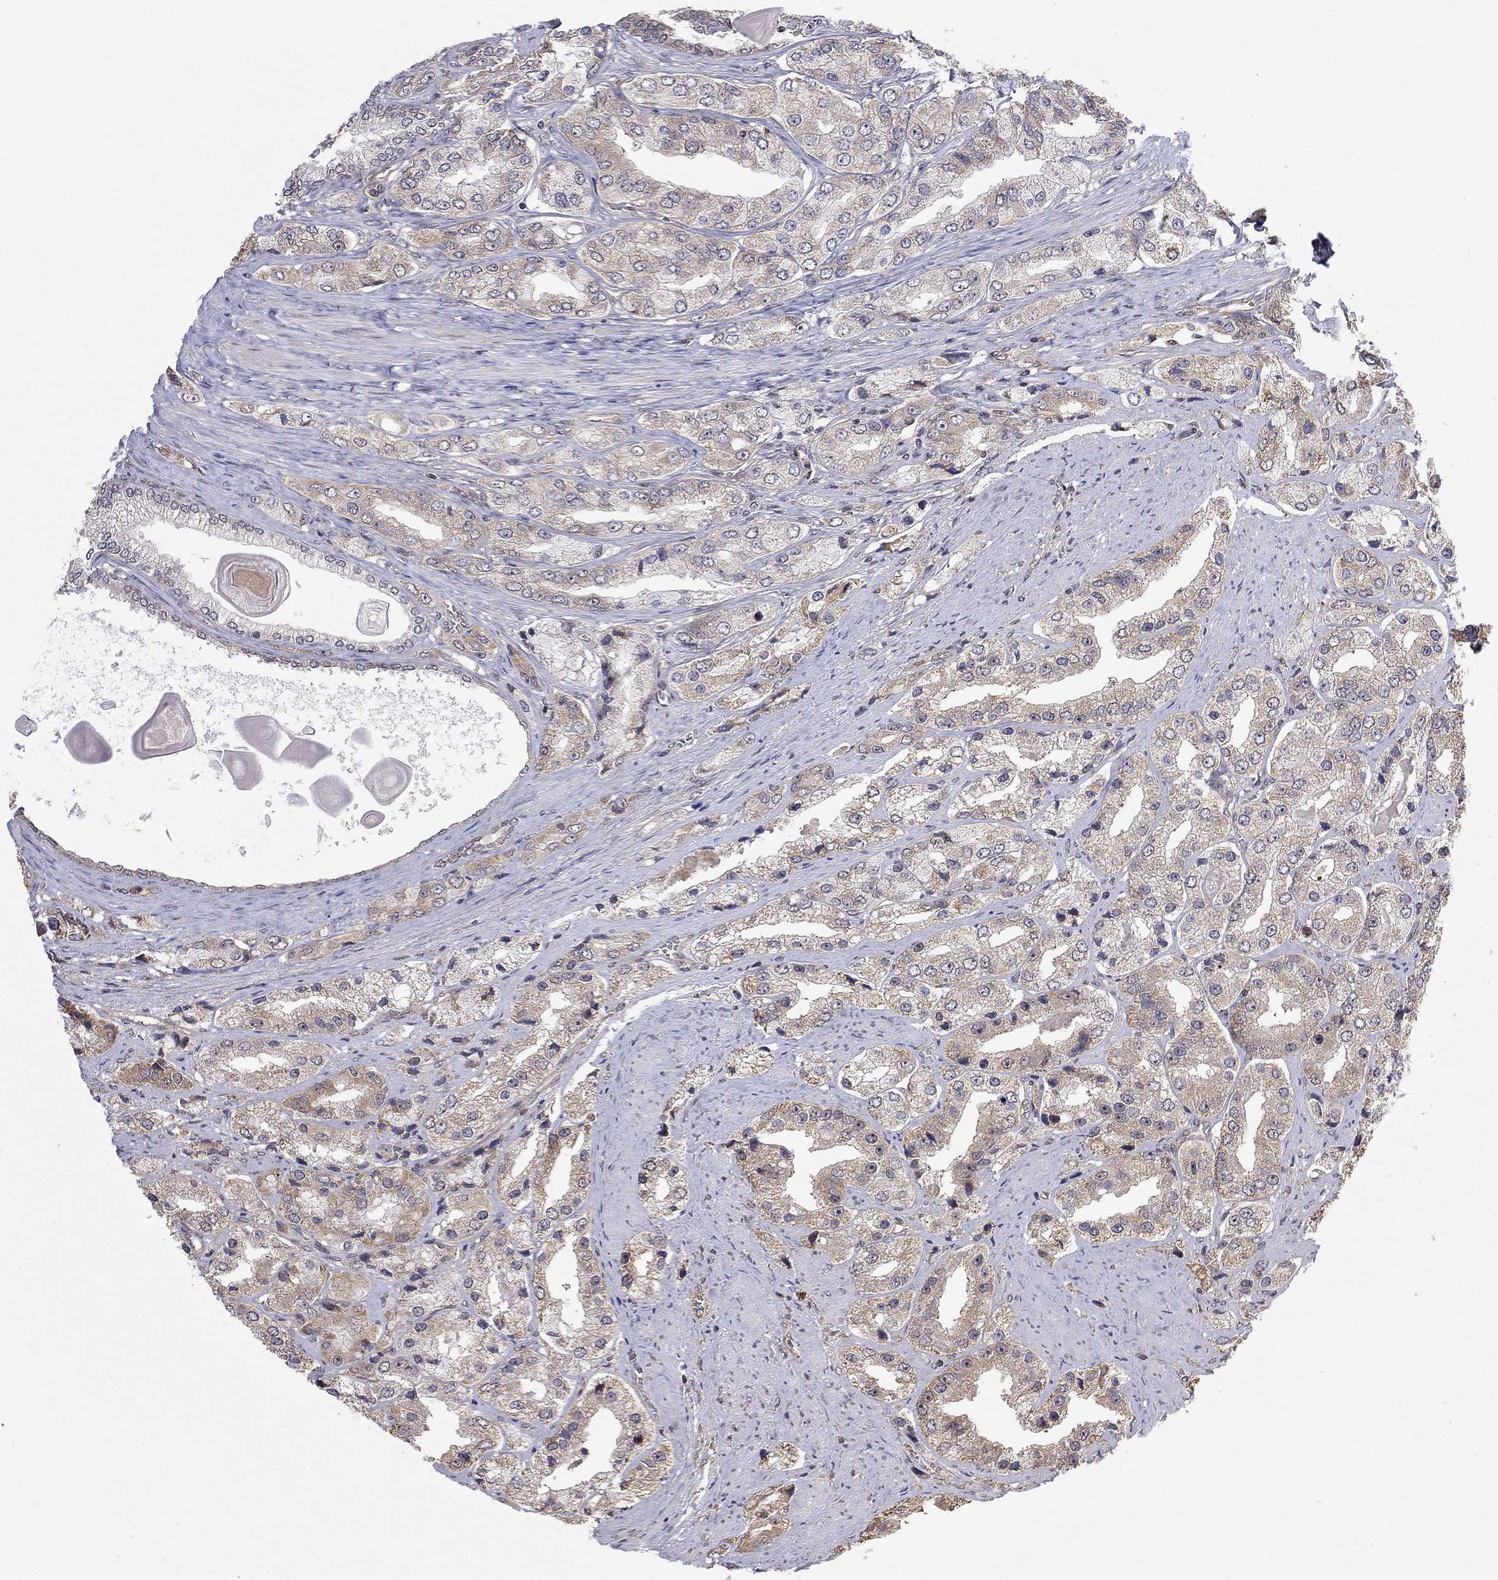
{"staining": {"intensity": "weak", "quantity": "25%-75%", "location": "cytoplasmic/membranous"}, "tissue": "prostate cancer", "cell_type": "Tumor cells", "image_type": "cancer", "snomed": [{"axis": "morphology", "description": "Adenocarcinoma, Low grade"}, {"axis": "topography", "description": "Prostate"}], "caption": "Immunohistochemistry (IHC) (DAB) staining of human prostate cancer (adenocarcinoma (low-grade)) reveals weak cytoplasmic/membranous protein expression in approximately 25%-75% of tumor cells.", "gene": "TDP1", "patient": {"sex": "male", "age": 69}}